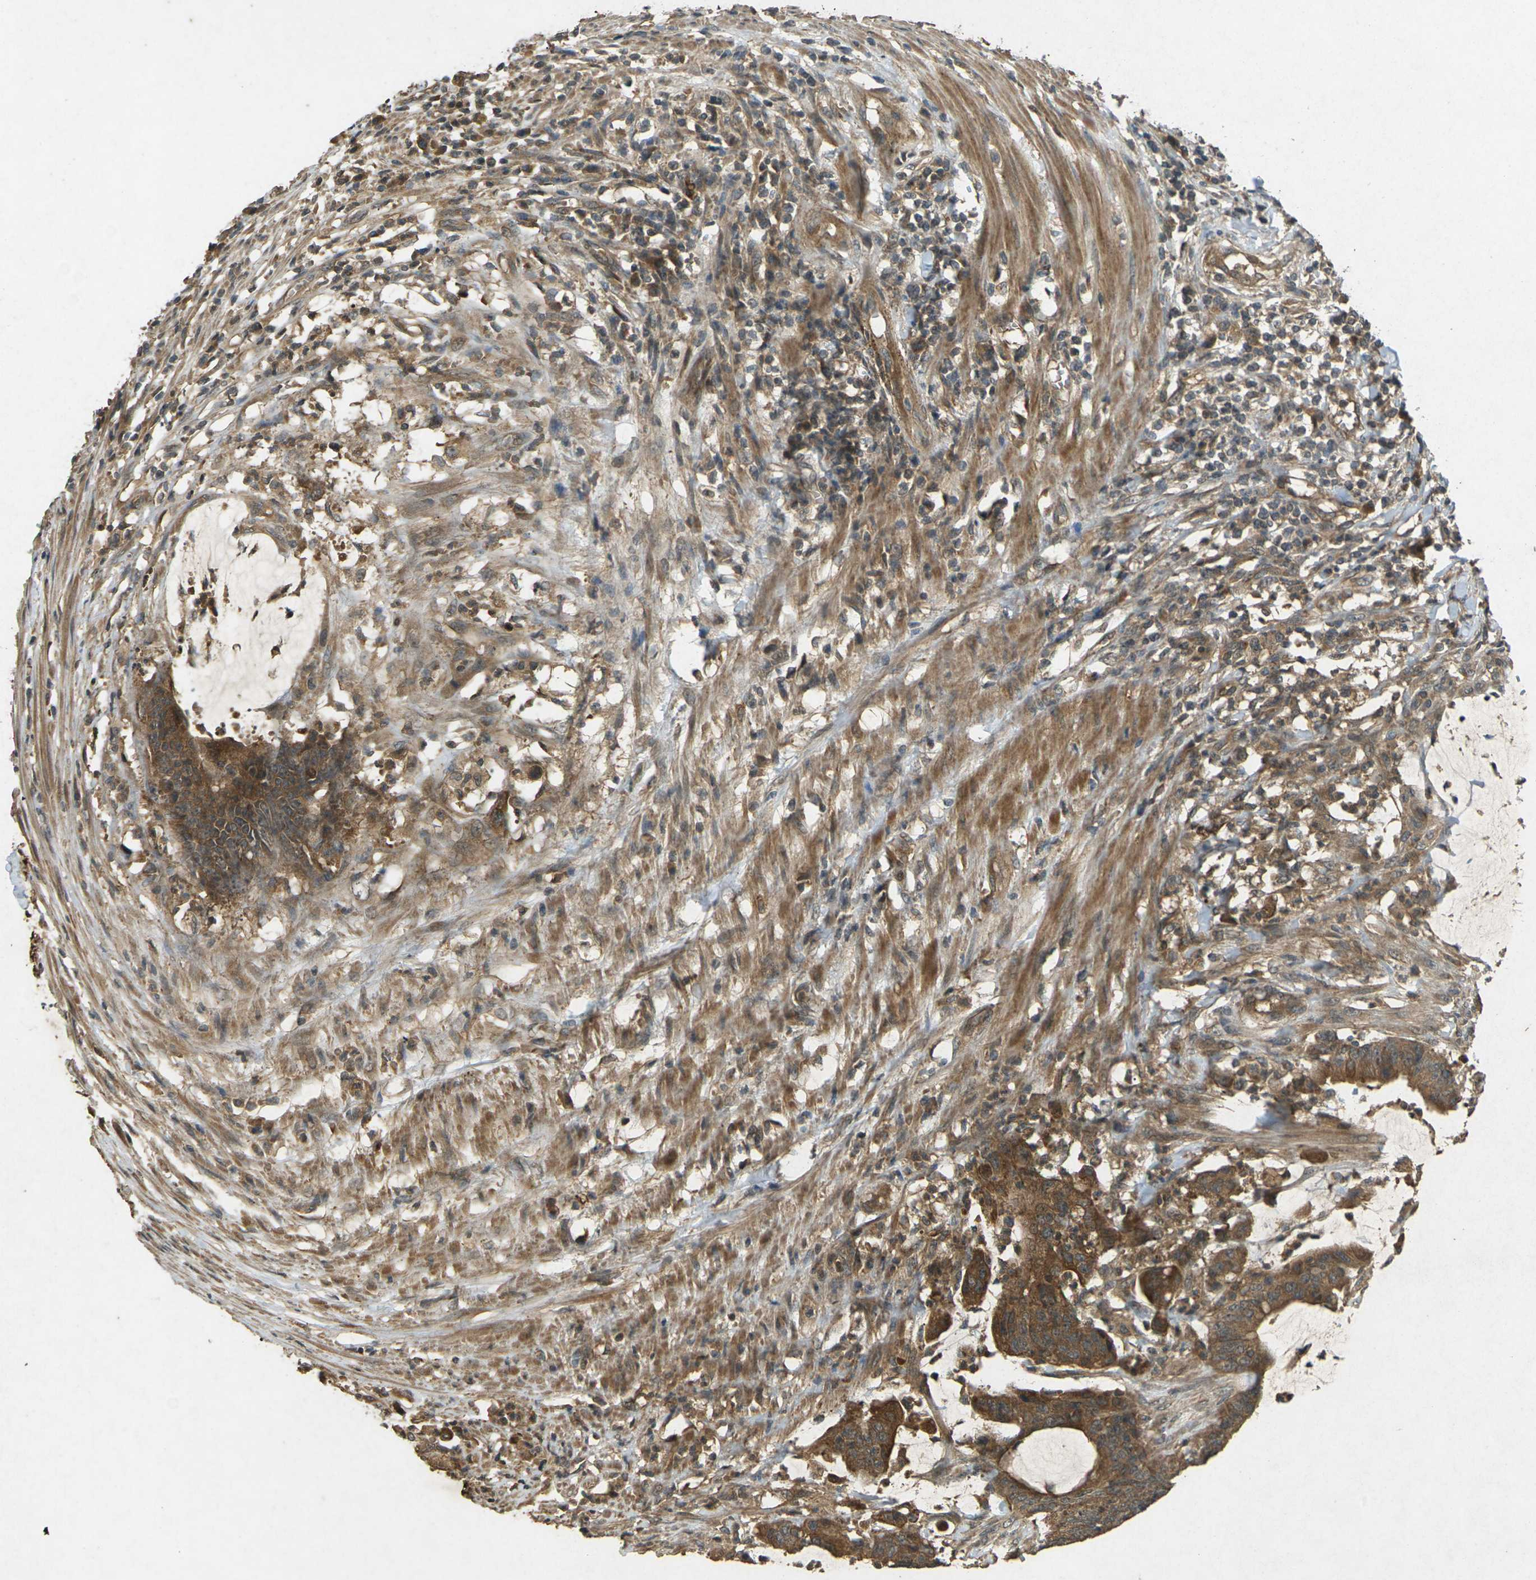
{"staining": {"intensity": "strong", "quantity": ">75%", "location": "cytoplasmic/membranous"}, "tissue": "colorectal cancer", "cell_type": "Tumor cells", "image_type": "cancer", "snomed": [{"axis": "morphology", "description": "Adenocarcinoma, NOS"}, {"axis": "topography", "description": "Rectum"}], "caption": "A brown stain labels strong cytoplasmic/membranous positivity of a protein in human colorectal cancer tumor cells.", "gene": "TAP1", "patient": {"sex": "female", "age": 66}}